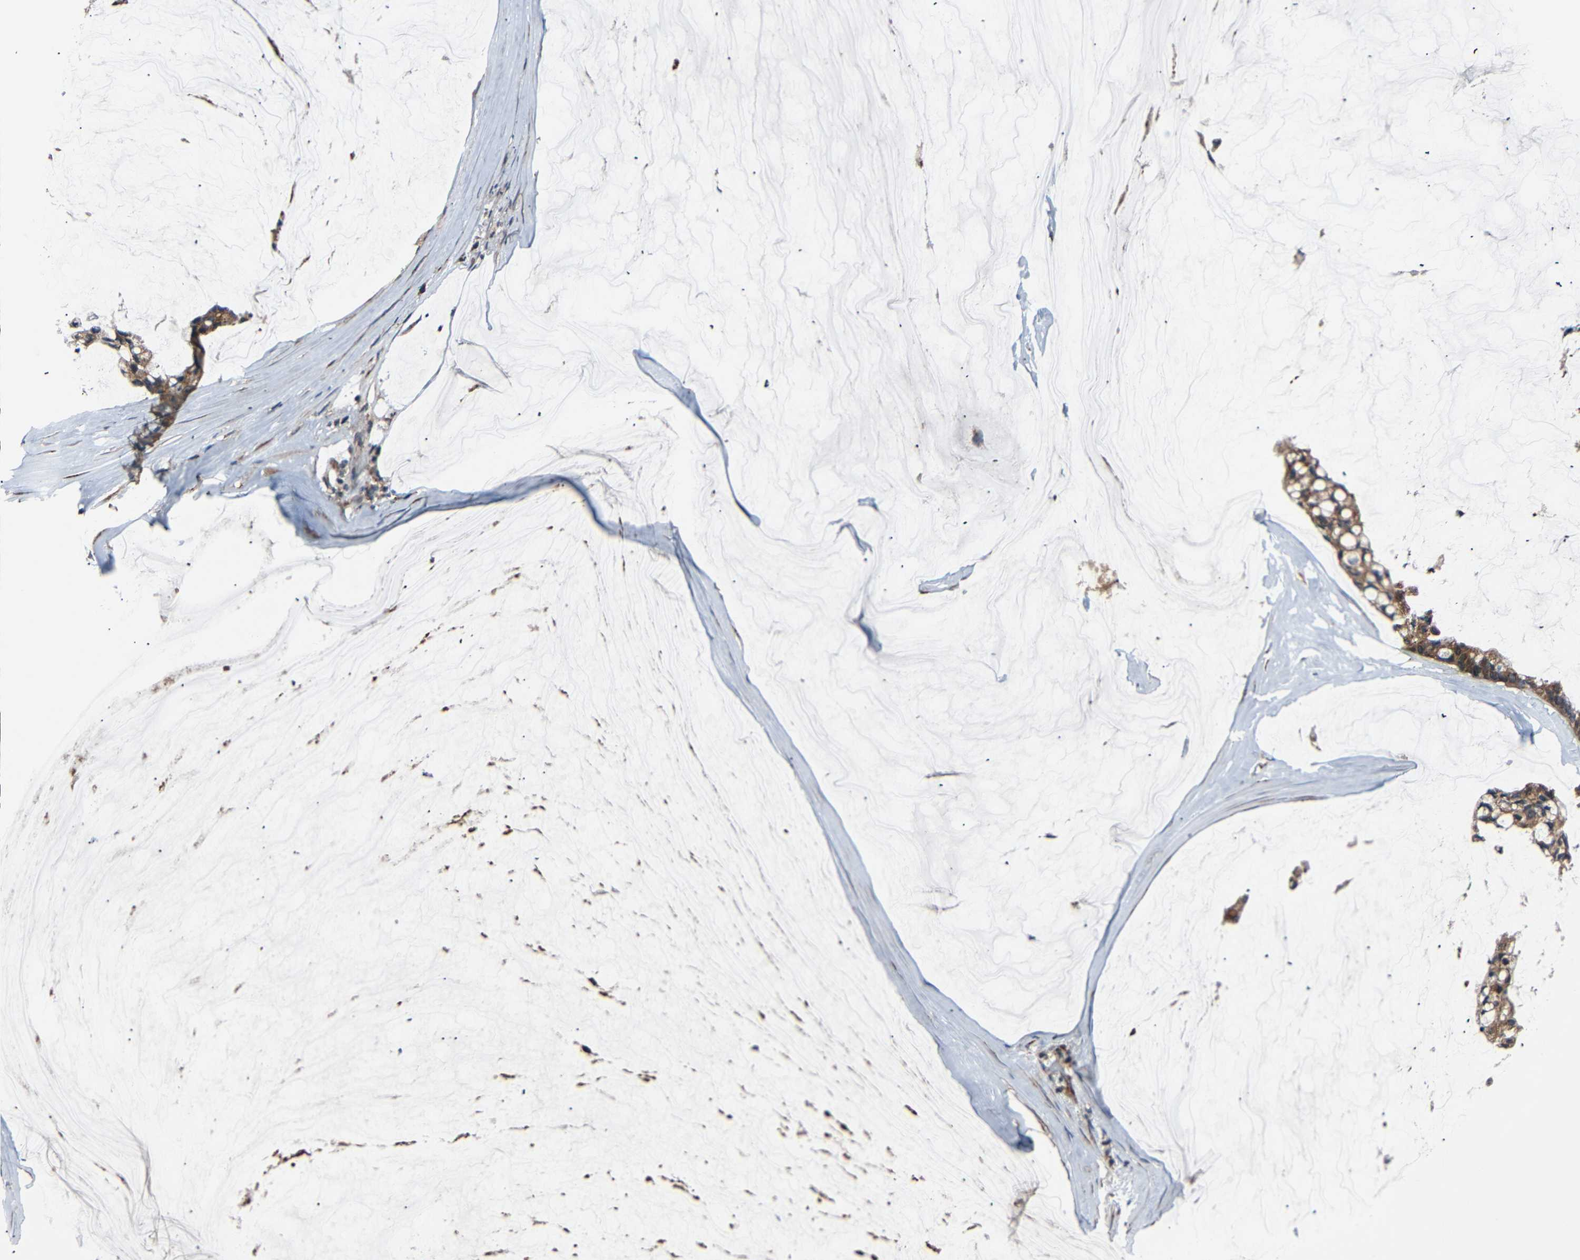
{"staining": {"intensity": "moderate", "quantity": ">75%", "location": "cytoplasmic/membranous"}, "tissue": "ovarian cancer", "cell_type": "Tumor cells", "image_type": "cancer", "snomed": [{"axis": "morphology", "description": "Cystadenocarcinoma, mucinous, NOS"}, {"axis": "topography", "description": "Ovary"}], "caption": "Ovarian cancer stained for a protein (brown) demonstrates moderate cytoplasmic/membranous positive expression in approximately >75% of tumor cells.", "gene": "AKAP9", "patient": {"sex": "female", "age": 39}}